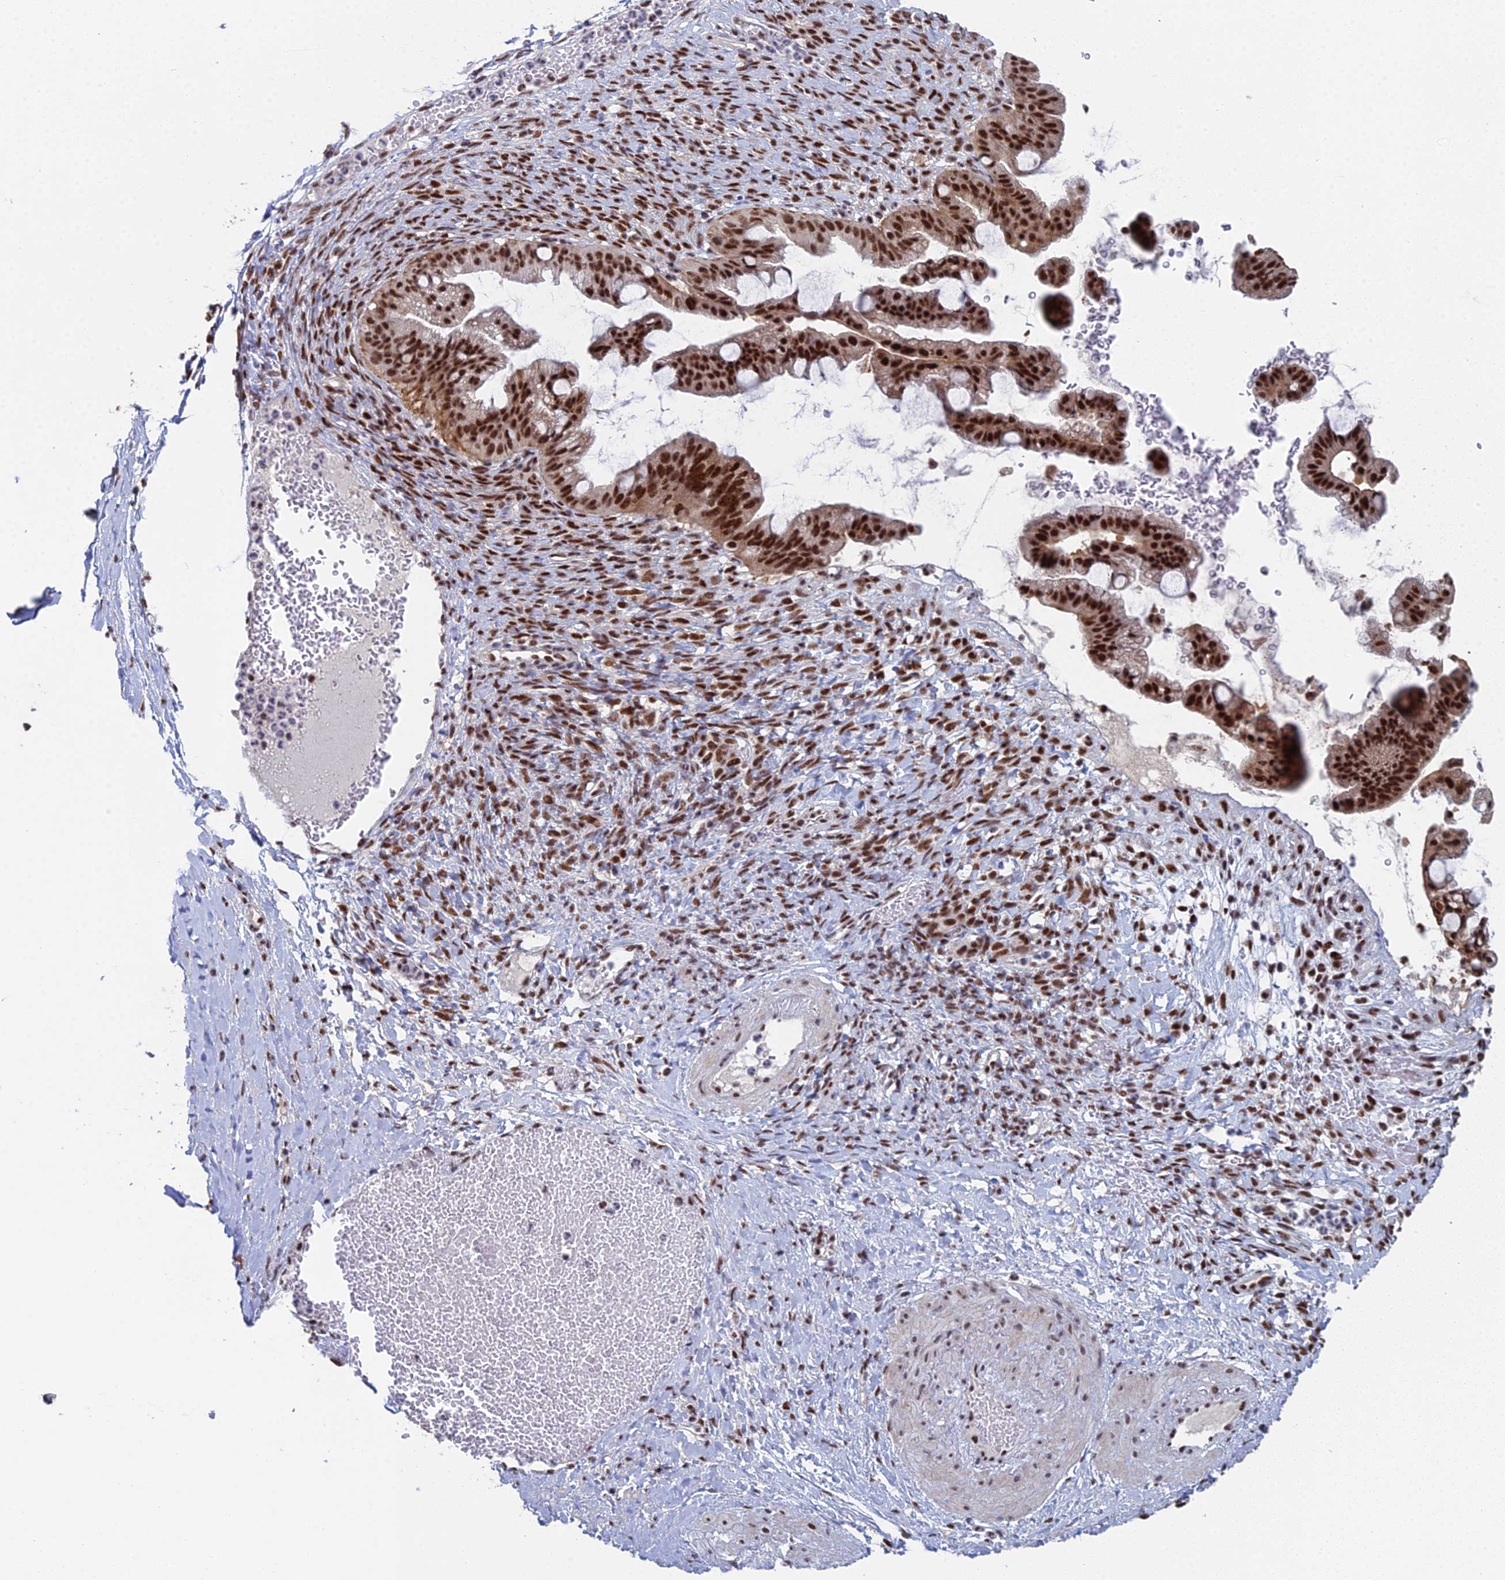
{"staining": {"intensity": "strong", "quantity": ">75%", "location": "nuclear"}, "tissue": "ovarian cancer", "cell_type": "Tumor cells", "image_type": "cancer", "snomed": [{"axis": "morphology", "description": "Cystadenocarcinoma, mucinous, NOS"}, {"axis": "topography", "description": "Ovary"}], "caption": "The immunohistochemical stain highlights strong nuclear expression in tumor cells of ovarian mucinous cystadenocarcinoma tissue.", "gene": "SF3B3", "patient": {"sex": "female", "age": 73}}